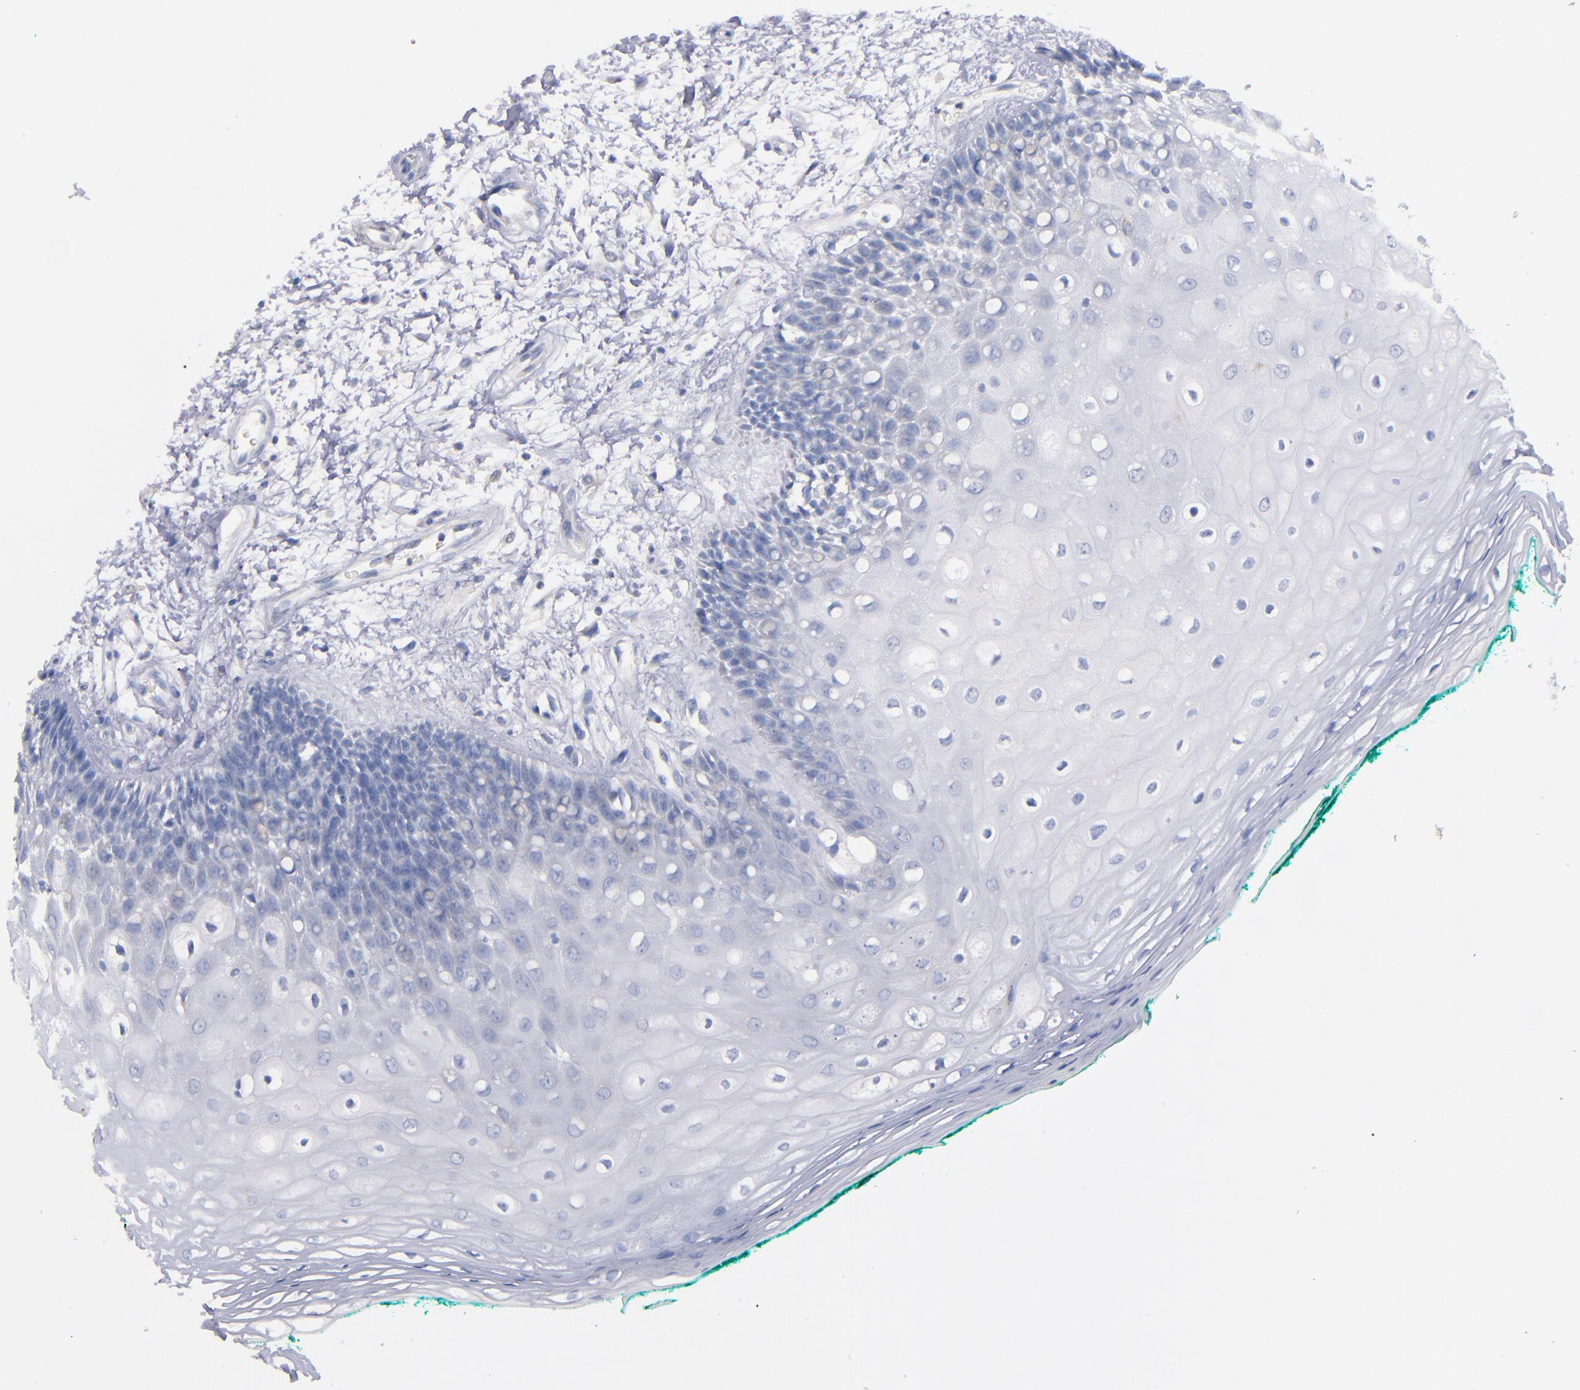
{"staining": {"intensity": "negative", "quantity": "none", "location": "none"}, "tissue": "oral mucosa", "cell_type": "Squamous epithelial cells", "image_type": "normal", "snomed": [{"axis": "morphology", "description": "Normal tissue, NOS"}, {"axis": "morphology", "description": "Squamous cell carcinoma, NOS"}, {"axis": "topography", "description": "Skeletal muscle"}, {"axis": "topography", "description": "Oral tissue"}, {"axis": "topography", "description": "Head-Neck"}], "caption": "IHC photomicrograph of benign oral mucosa: human oral mucosa stained with DAB demonstrates no significant protein expression in squamous epithelial cells. The staining is performed using DAB (3,3'-diaminobenzidine) brown chromogen with nuclei counter-stained in using hematoxylin.", "gene": "CNTNAP2", "patient": {"sex": "female", "age": 84}}